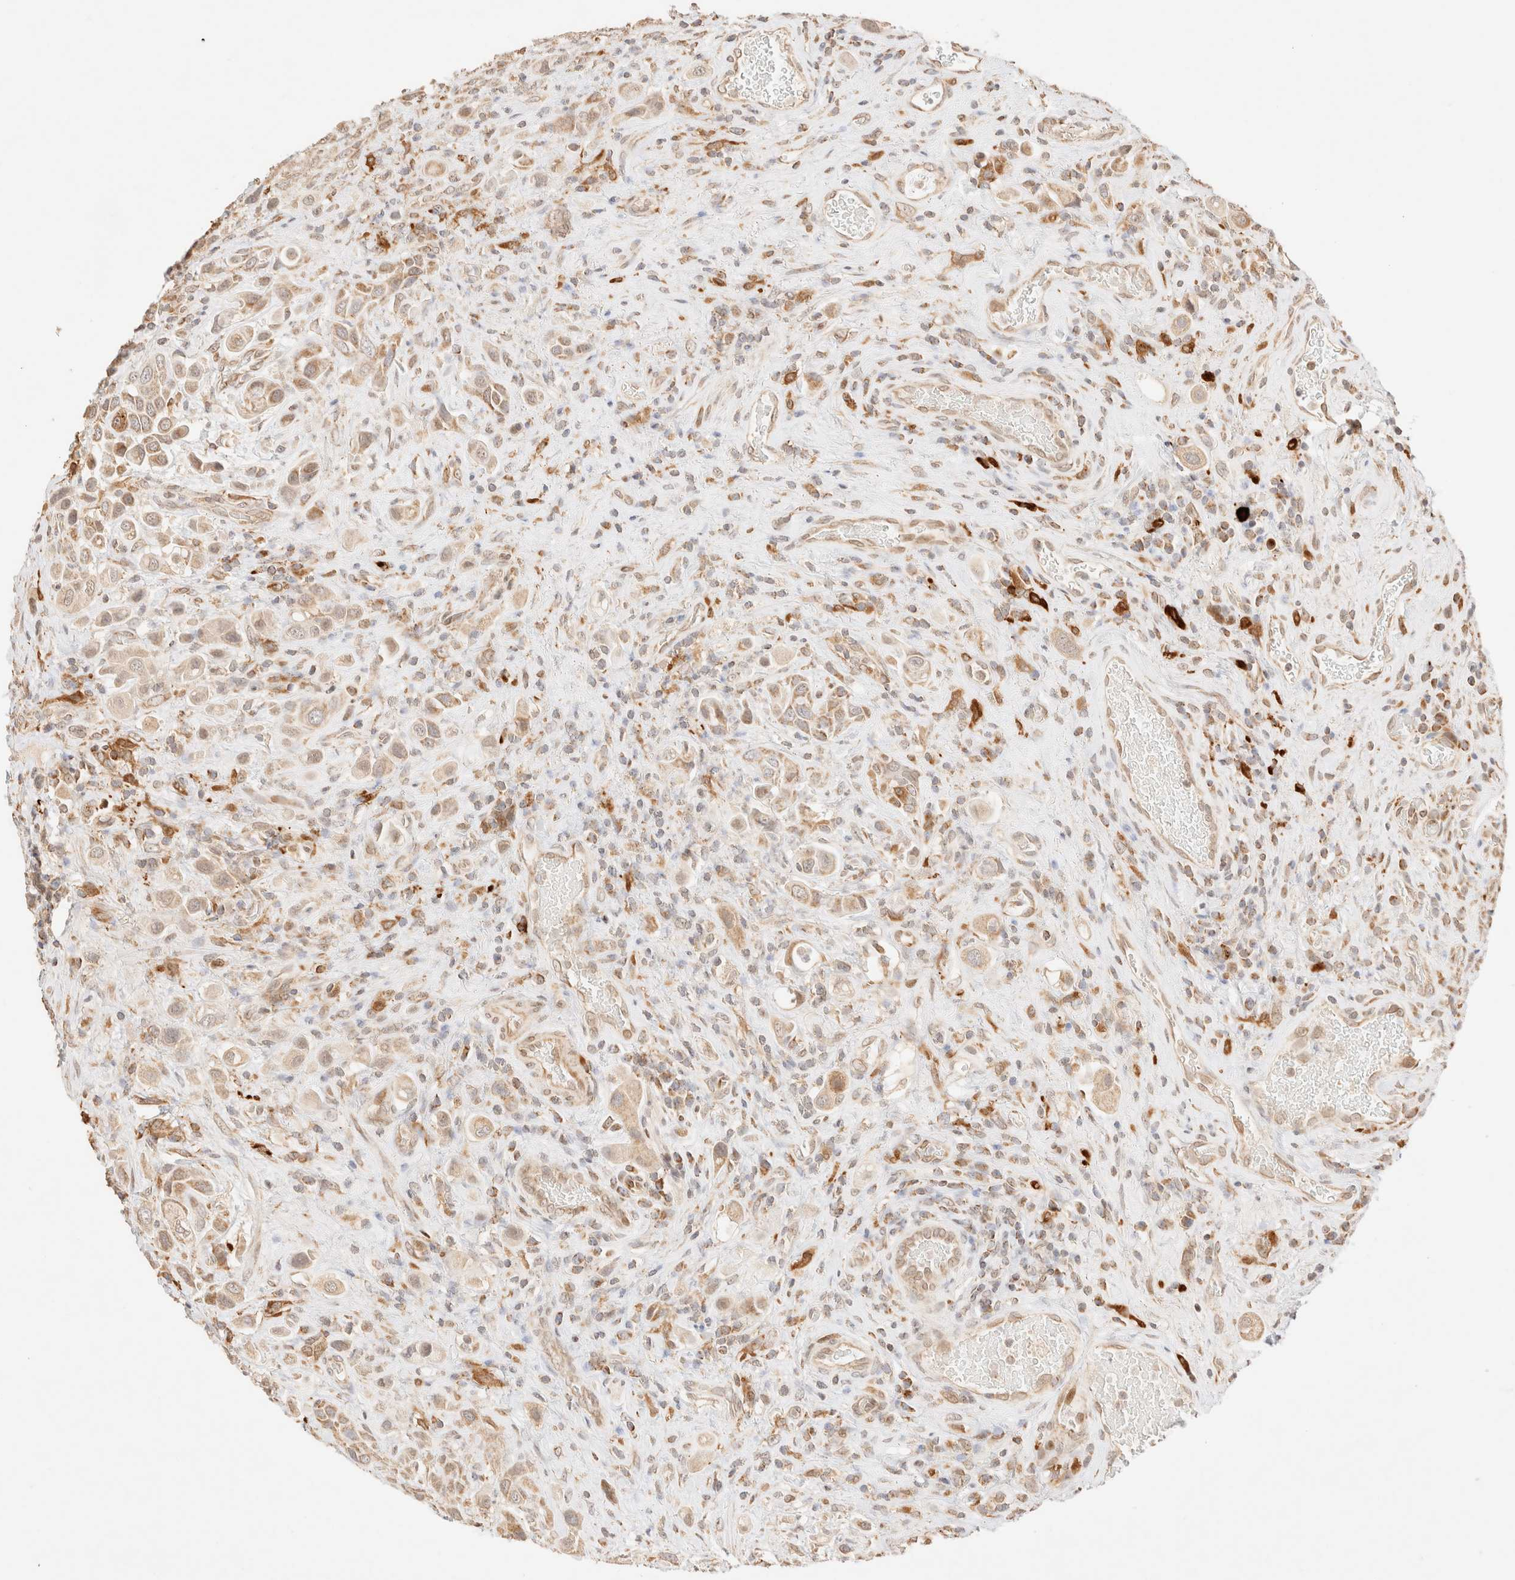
{"staining": {"intensity": "weak", "quantity": ">75%", "location": "cytoplasmic/membranous"}, "tissue": "urothelial cancer", "cell_type": "Tumor cells", "image_type": "cancer", "snomed": [{"axis": "morphology", "description": "Urothelial carcinoma, High grade"}, {"axis": "topography", "description": "Urinary bladder"}], "caption": "The photomicrograph shows a brown stain indicating the presence of a protein in the cytoplasmic/membranous of tumor cells in high-grade urothelial carcinoma. (DAB IHC with brightfield microscopy, high magnification).", "gene": "TACO1", "patient": {"sex": "male", "age": 50}}